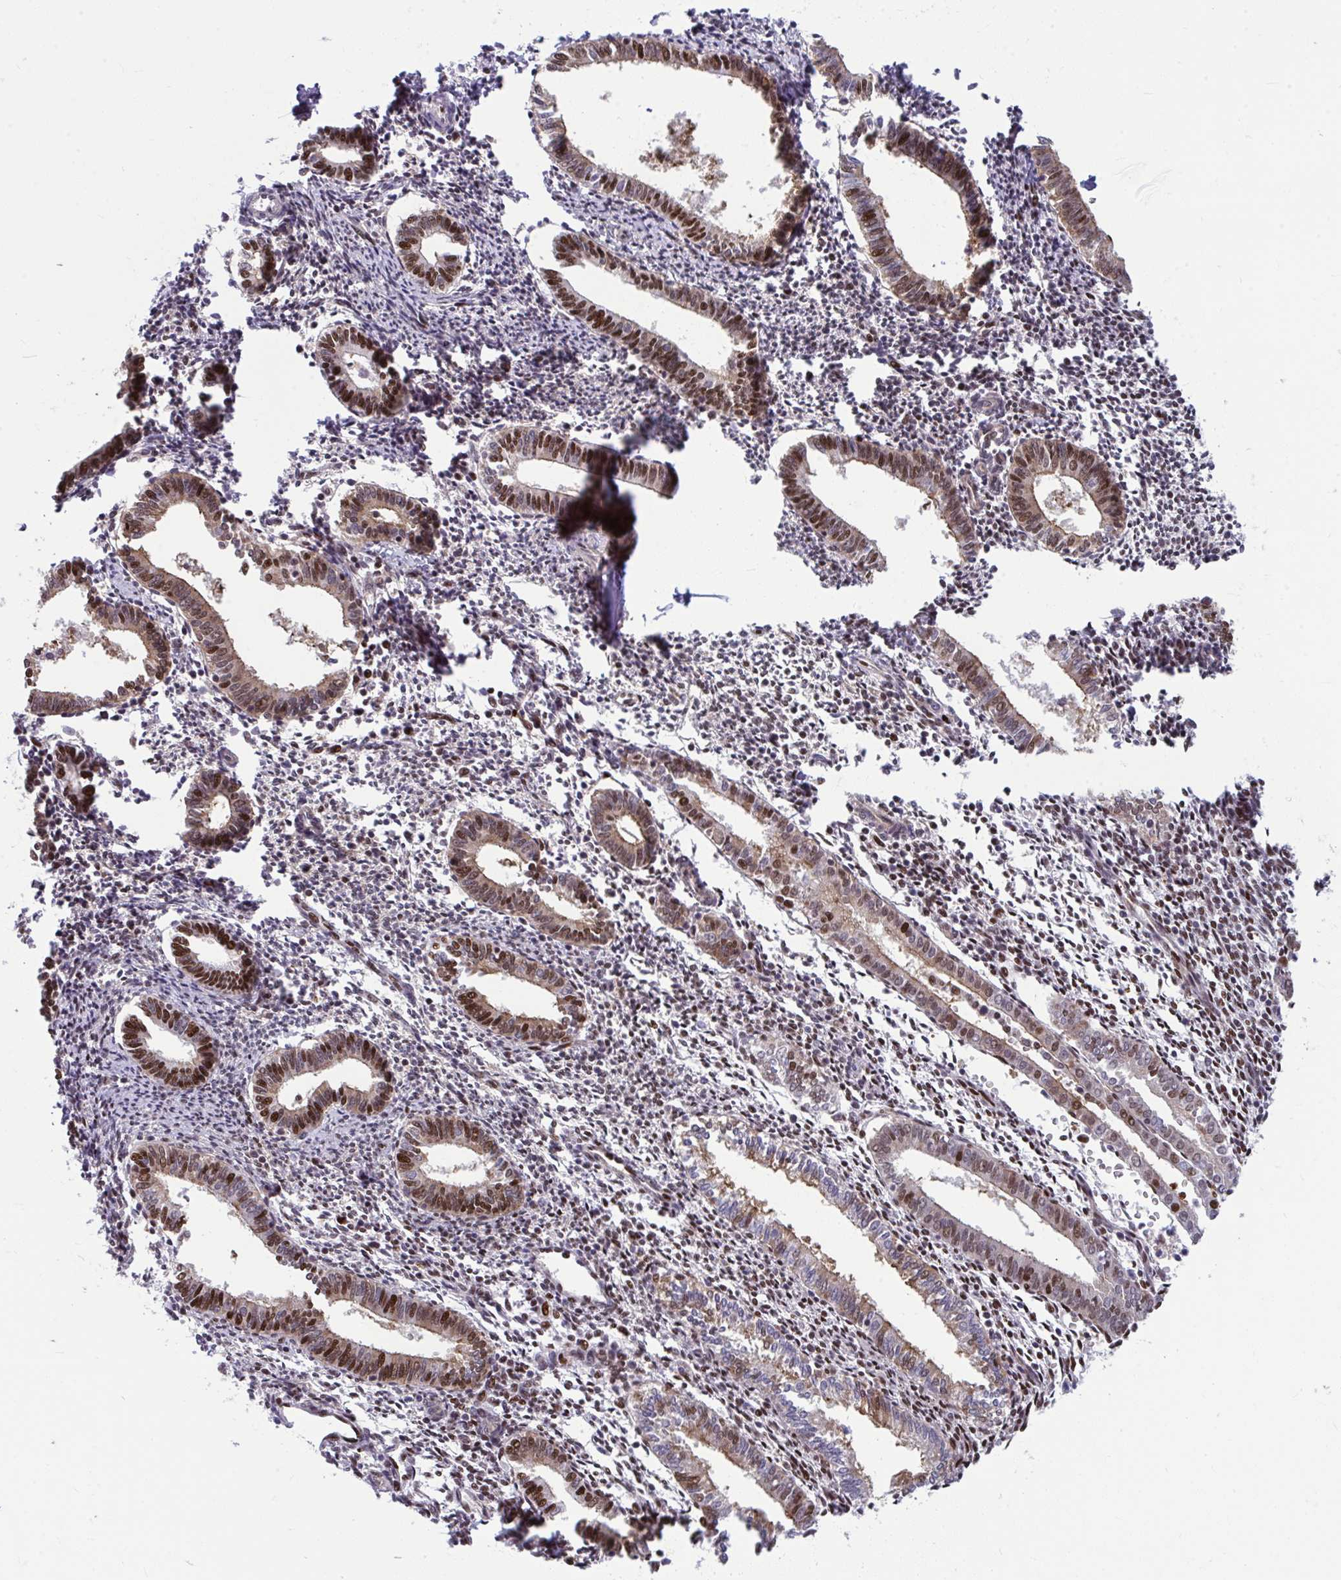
{"staining": {"intensity": "moderate", "quantity": "25%-75%", "location": "nuclear"}, "tissue": "endometrium", "cell_type": "Cells in endometrial stroma", "image_type": "normal", "snomed": [{"axis": "morphology", "description": "Normal tissue, NOS"}, {"axis": "topography", "description": "Endometrium"}], "caption": "IHC staining of normal endometrium, which demonstrates medium levels of moderate nuclear positivity in about 25%-75% of cells in endometrial stroma indicating moderate nuclear protein staining. The staining was performed using DAB (3,3'-diaminobenzidine) (brown) for protein detection and nuclei were counterstained in hematoxylin (blue).", "gene": "SLC35C2", "patient": {"sex": "female", "age": 41}}